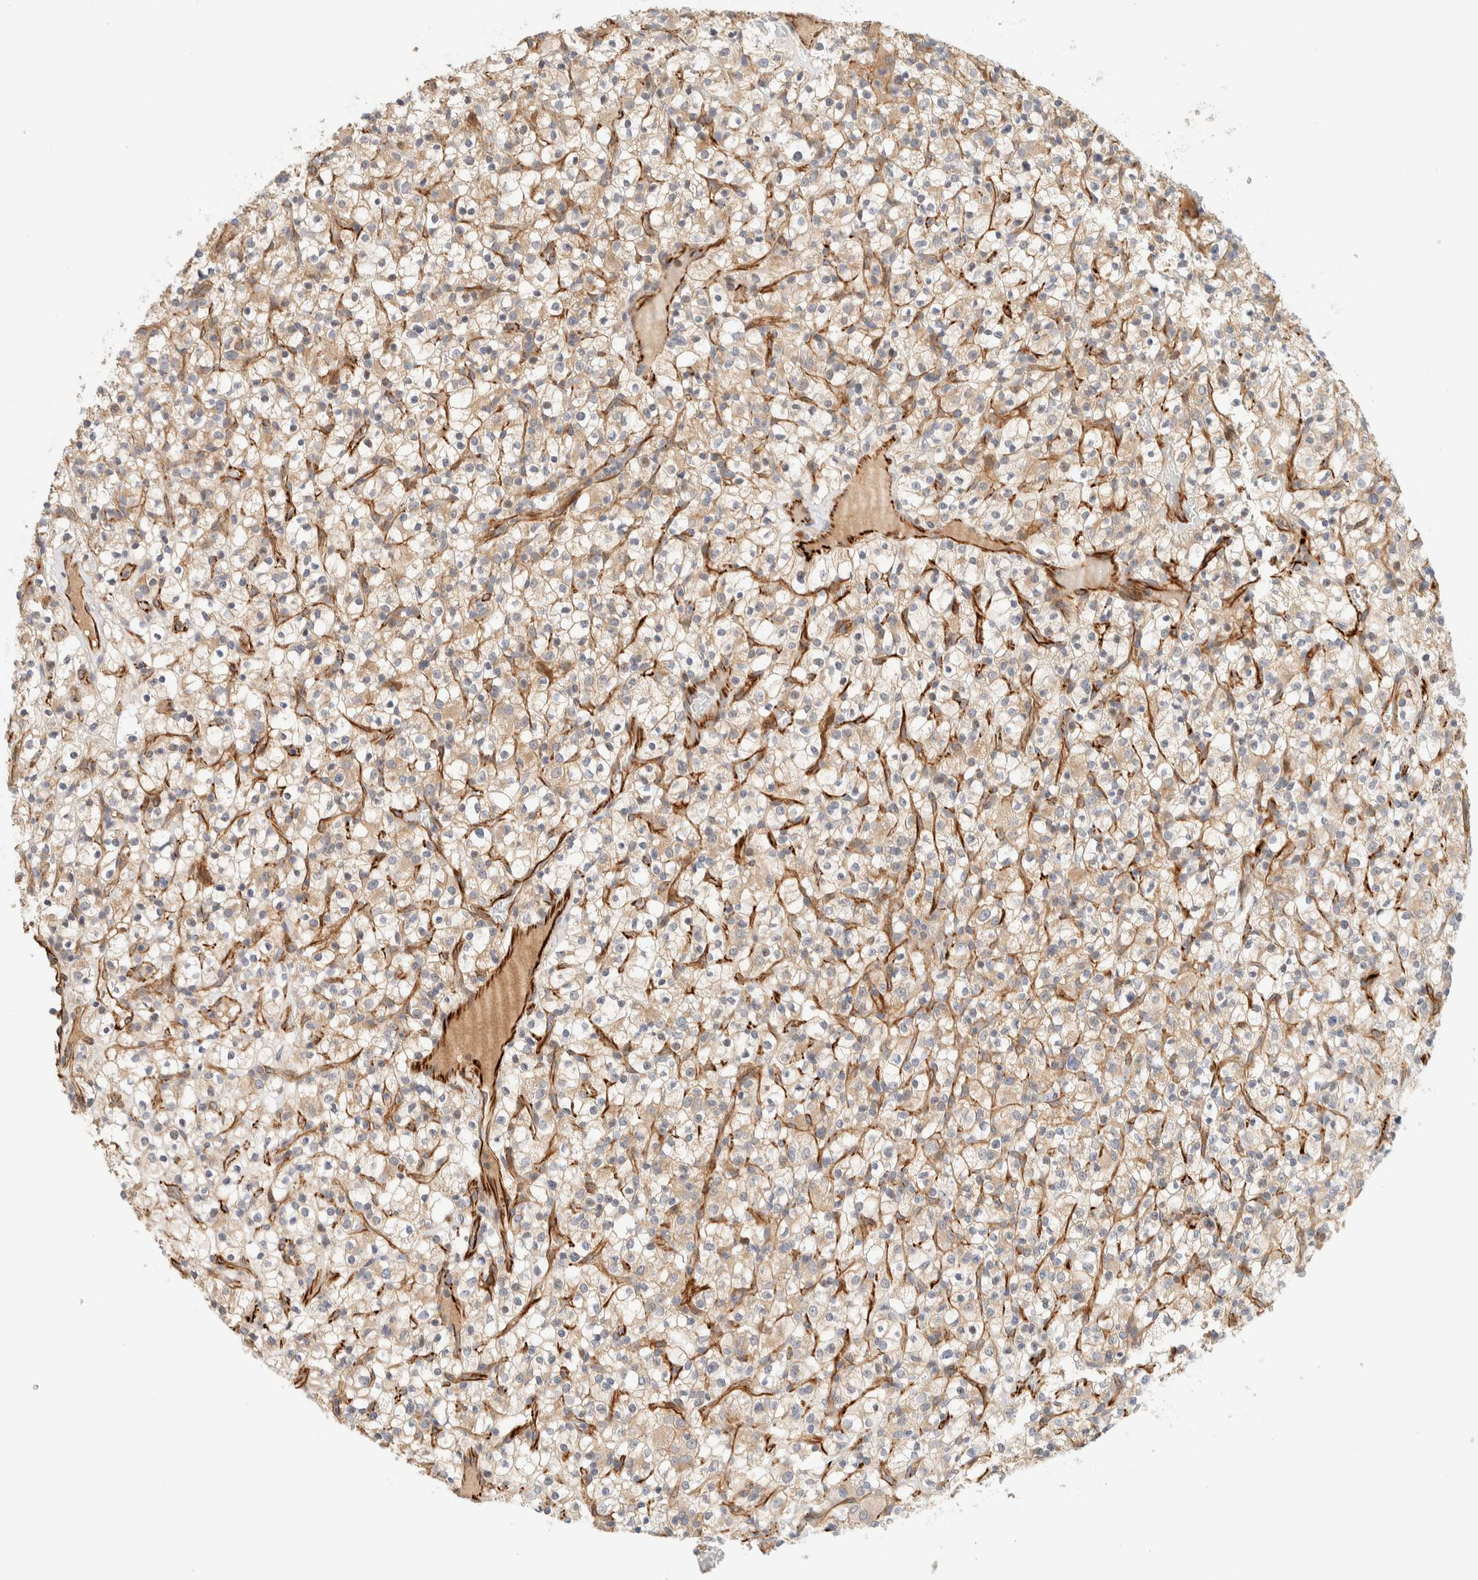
{"staining": {"intensity": "moderate", "quantity": ">75%", "location": "cytoplasmic/membranous"}, "tissue": "renal cancer", "cell_type": "Tumor cells", "image_type": "cancer", "snomed": [{"axis": "morphology", "description": "Normal tissue, NOS"}, {"axis": "morphology", "description": "Adenocarcinoma, NOS"}, {"axis": "topography", "description": "Kidney"}], "caption": "Protein staining of renal adenocarcinoma tissue displays moderate cytoplasmic/membranous expression in approximately >75% of tumor cells.", "gene": "FAT1", "patient": {"sex": "female", "age": 72}}